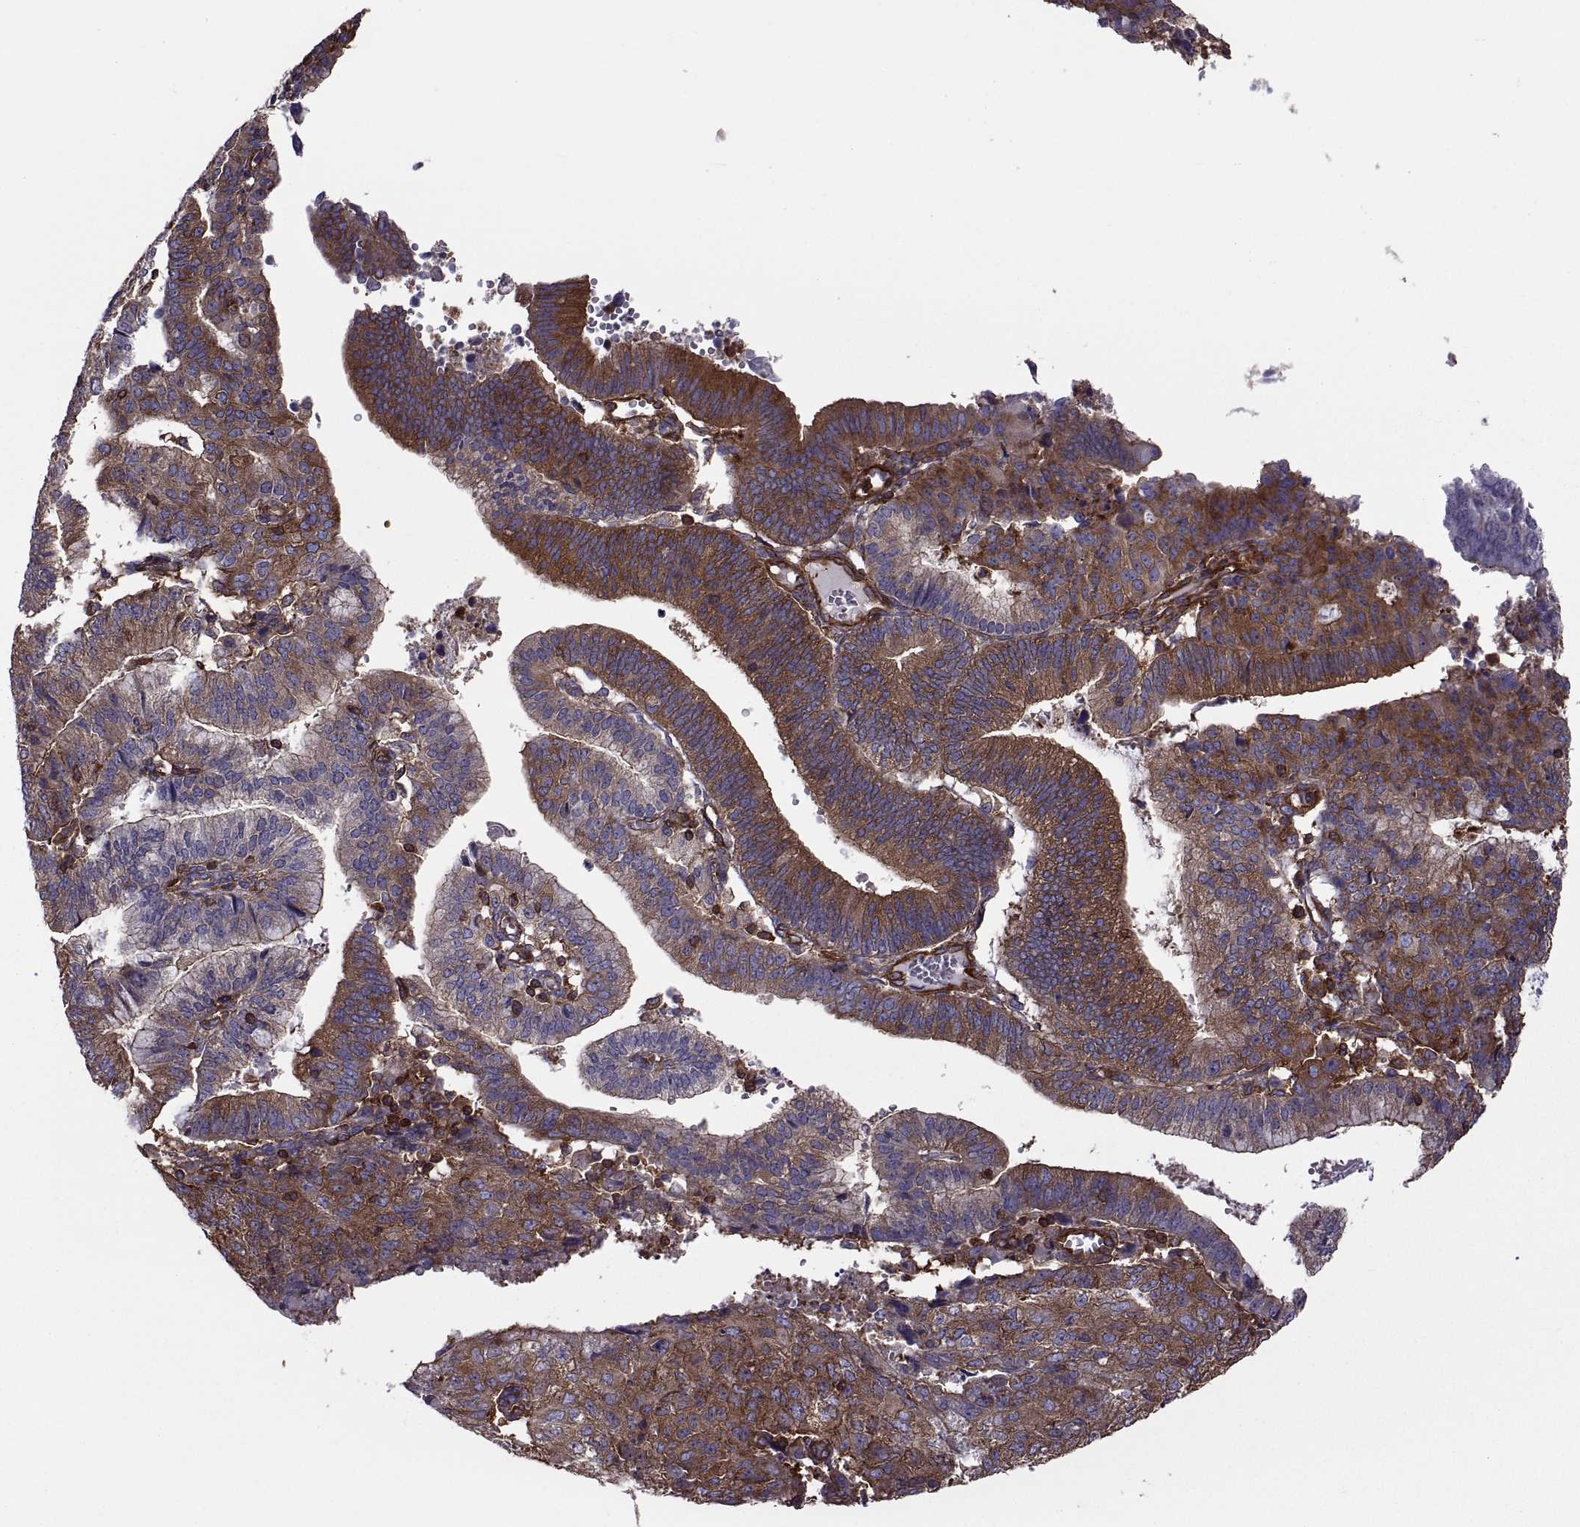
{"staining": {"intensity": "moderate", "quantity": "25%-75%", "location": "cytoplasmic/membranous"}, "tissue": "endometrial cancer", "cell_type": "Tumor cells", "image_type": "cancer", "snomed": [{"axis": "morphology", "description": "Adenocarcinoma, NOS"}, {"axis": "topography", "description": "Endometrium"}], "caption": "High-power microscopy captured an immunohistochemistry (IHC) histopathology image of endometrial cancer (adenocarcinoma), revealing moderate cytoplasmic/membranous expression in approximately 25%-75% of tumor cells. The protein of interest is shown in brown color, while the nuclei are stained blue.", "gene": "MYH9", "patient": {"sex": "female", "age": 82}}